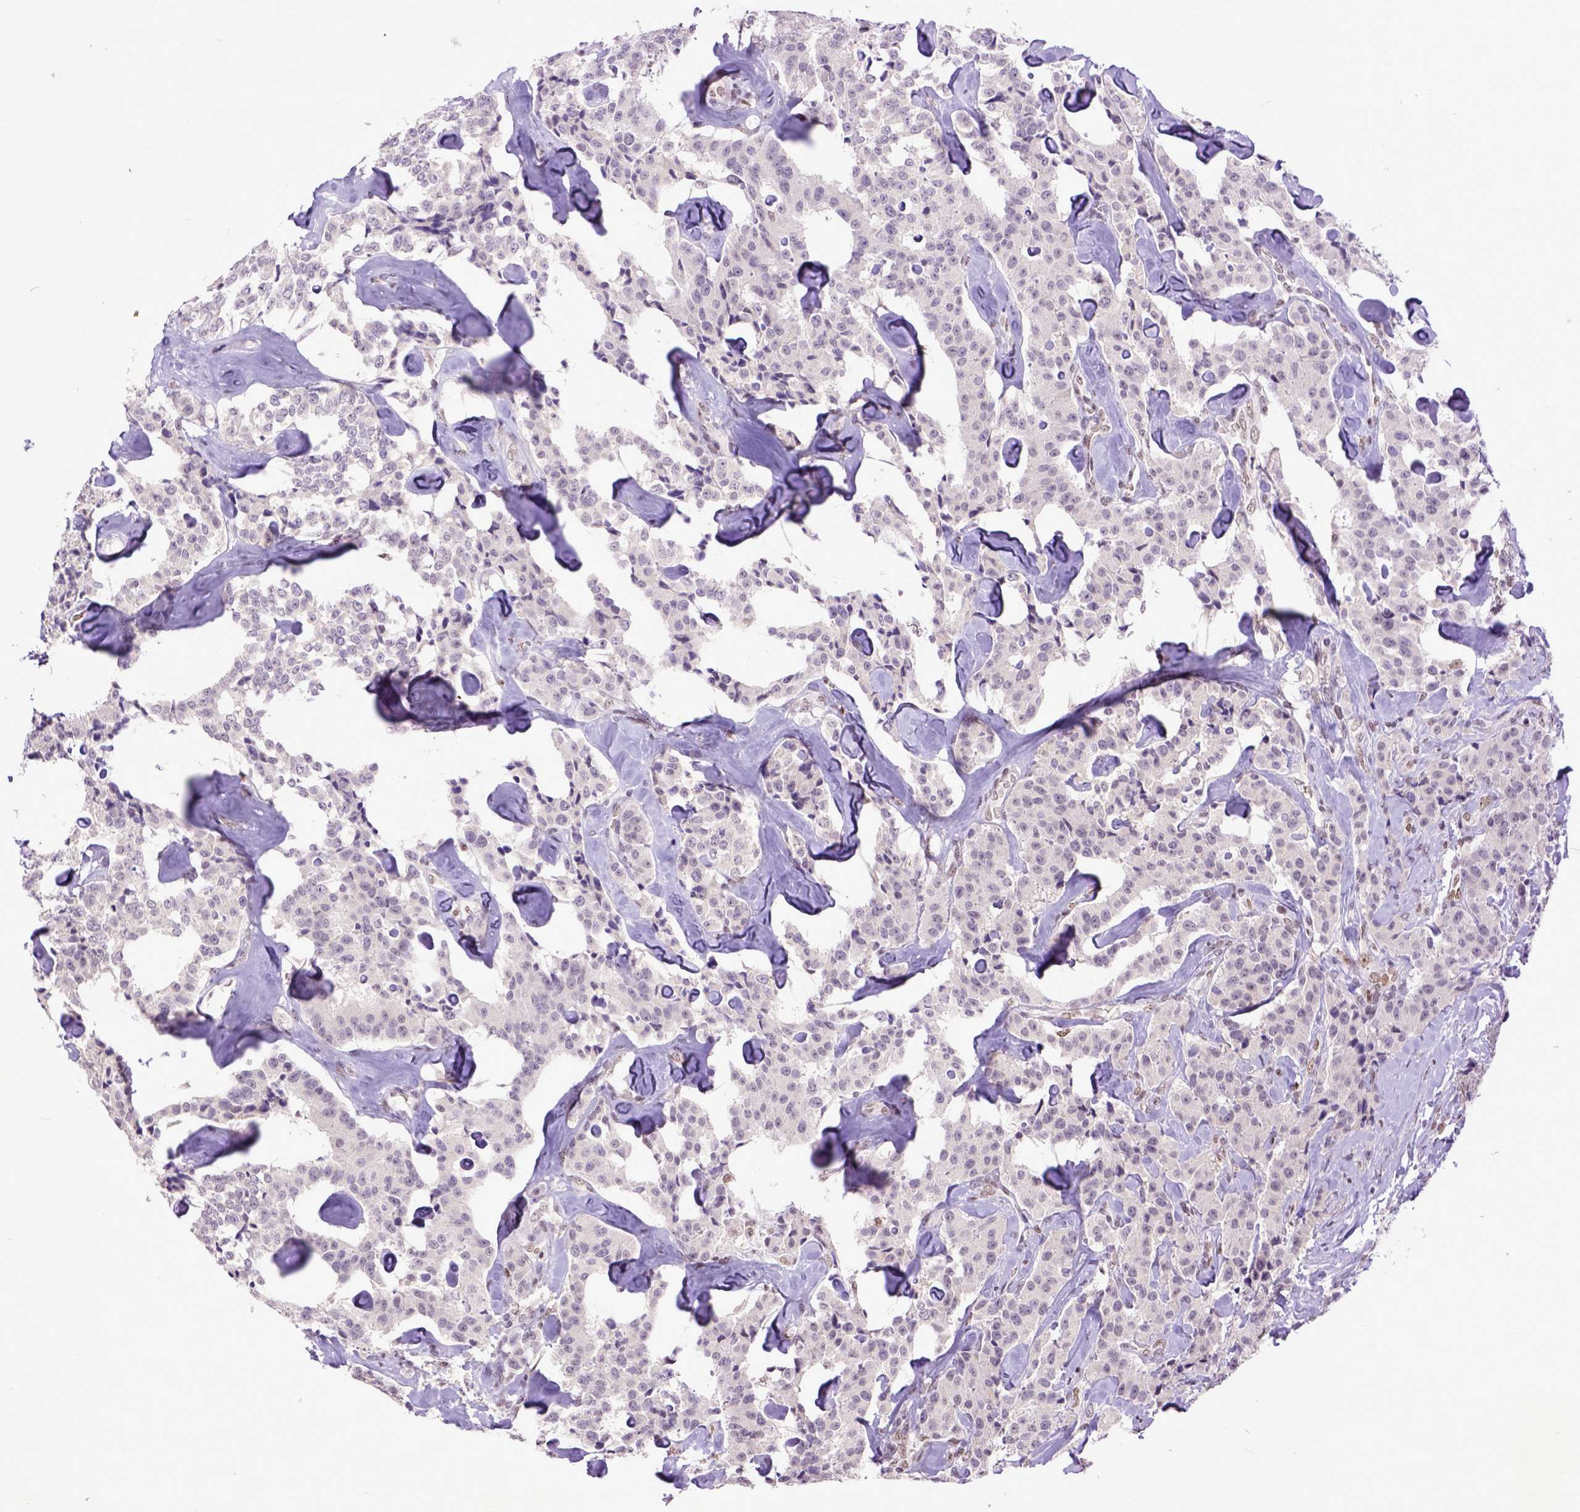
{"staining": {"intensity": "negative", "quantity": "none", "location": "none"}, "tissue": "carcinoid", "cell_type": "Tumor cells", "image_type": "cancer", "snomed": [{"axis": "morphology", "description": "Carcinoid, malignant, NOS"}, {"axis": "topography", "description": "Pancreas"}], "caption": "This is an IHC image of malignant carcinoid. There is no positivity in tumor cells.", "gene": "RCC2", "patient": {"sex": "male", "age": 41}}